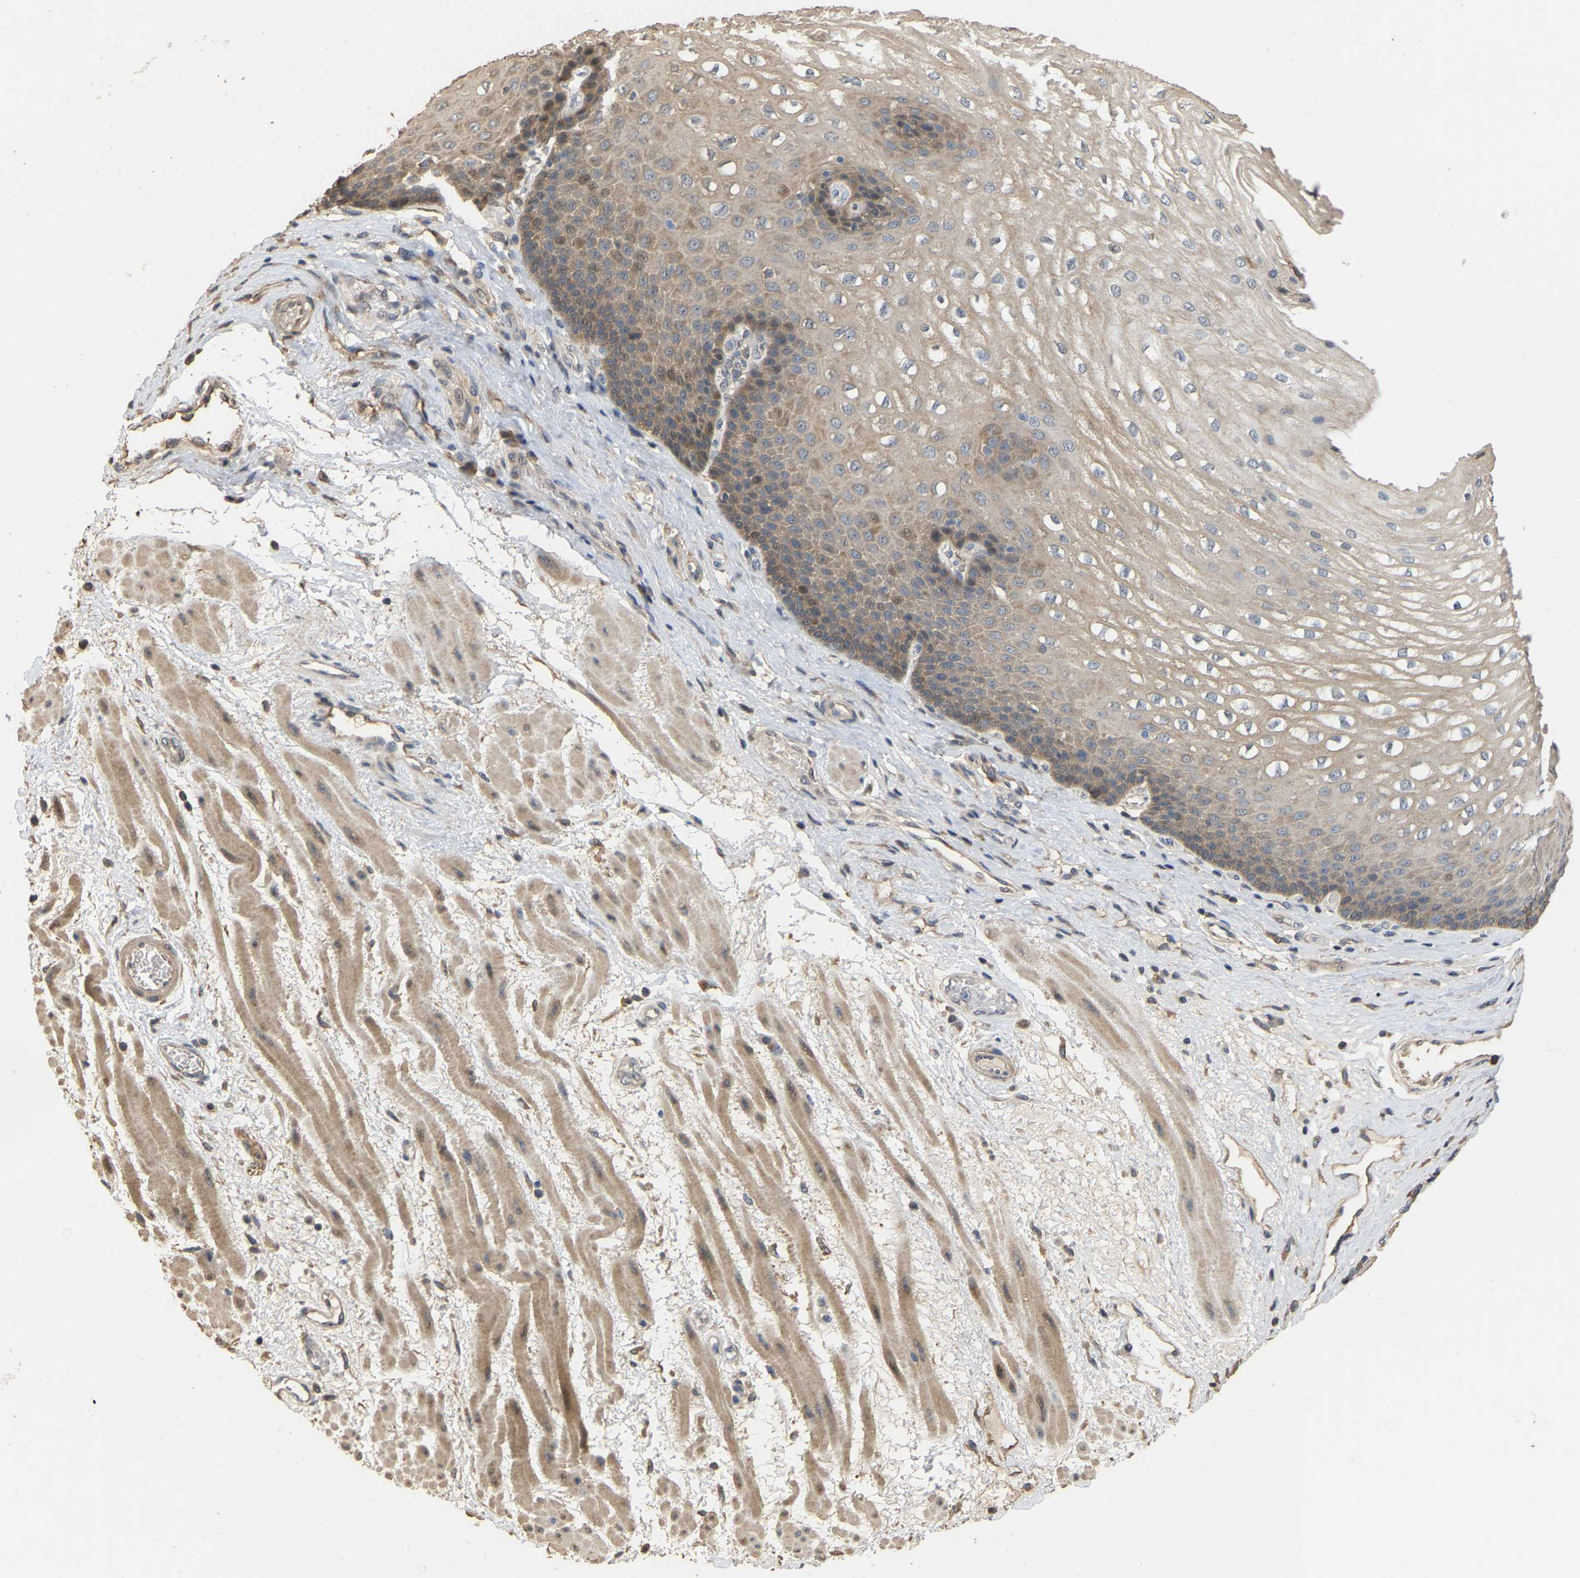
{"staining": {"intensity": "moderate", "quantity": ">75%", "location": "cytoplasmic/membranous,nuclear"}, "tissue": "esophagus", "cell_type": "Squamous epithelial cells", "image_type": "normal", "snomed": [{"axis": "morphology", "description": "Normal tissue, NOS"}, {"axis": "topography", "description": "Esophagus"}], "caption": "A histopathology image showing moderate cytoplasmic/membranous,nuclear expression in approximately >75% of squamous epithelial cells in unremarkable esophagus, as visualized by brown immunohistochemical staining.", "gene": "NCS1", "patient": {"sex": "male", "age": 48}}